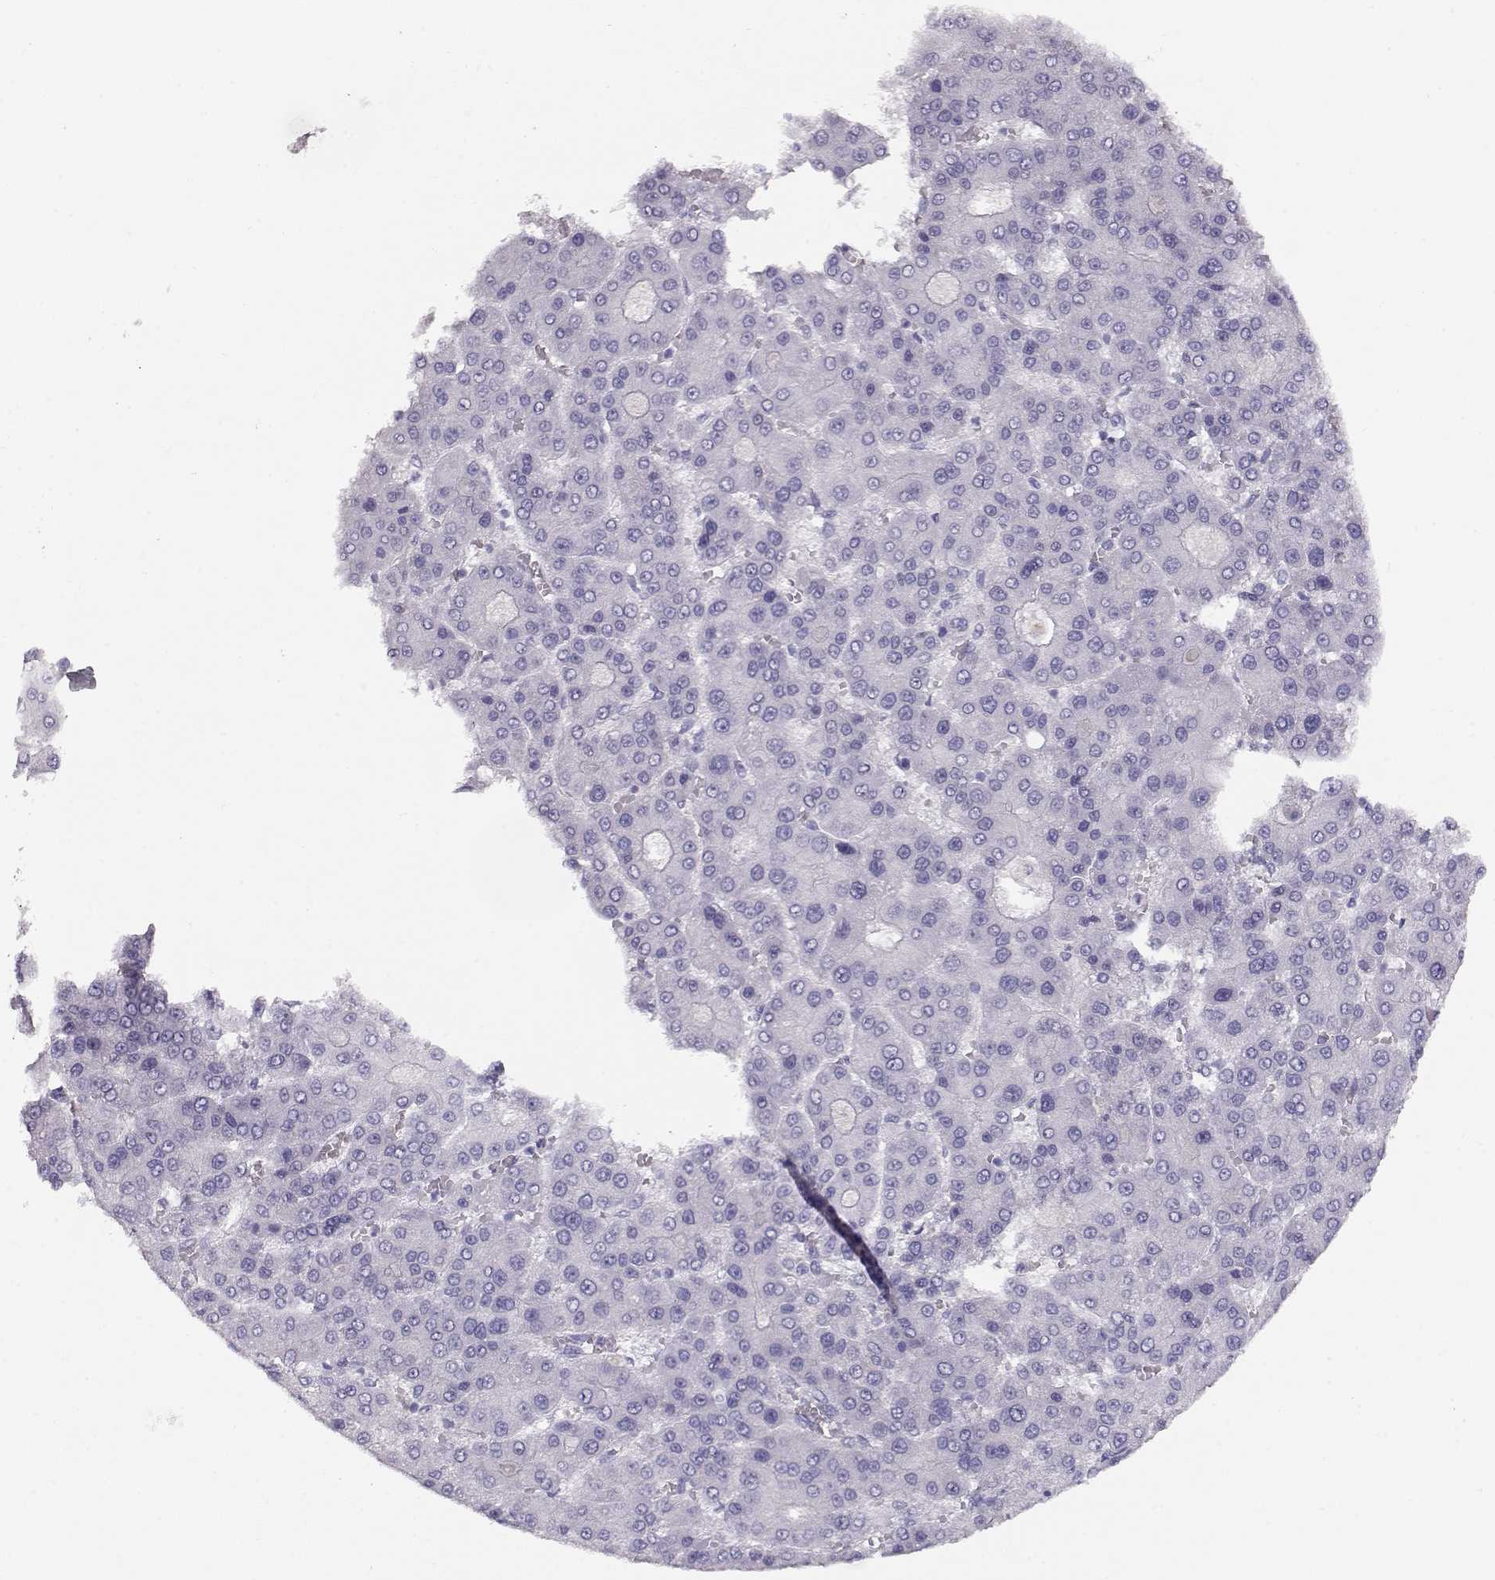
{"staining": {"intensity": "negative", "quantity": "none", "location": "none"}, "tissue": "liver cancer", "cell_type": "Tumor cells", "image_type": "cancer", "snomed": [{"axis": "morphology", "description": "Carcinoma, Hepatocellular, NOS"}, {"axis": "topography", "description": "Liver"}], "caption": "High power microscopy image of an immunohistochemistry (IHC) micrograph of liver hepatocellular carcinoma, revealing no significant positivity in tumor cells. Brightfield microscopy of IHC stained with DAB (3,3'-diaminobenzidine) (brown) and hematoxylin (blue), captured at high magnification.", "gene": "ACTN2", "patient": {"sex": "male", "age": 70}}